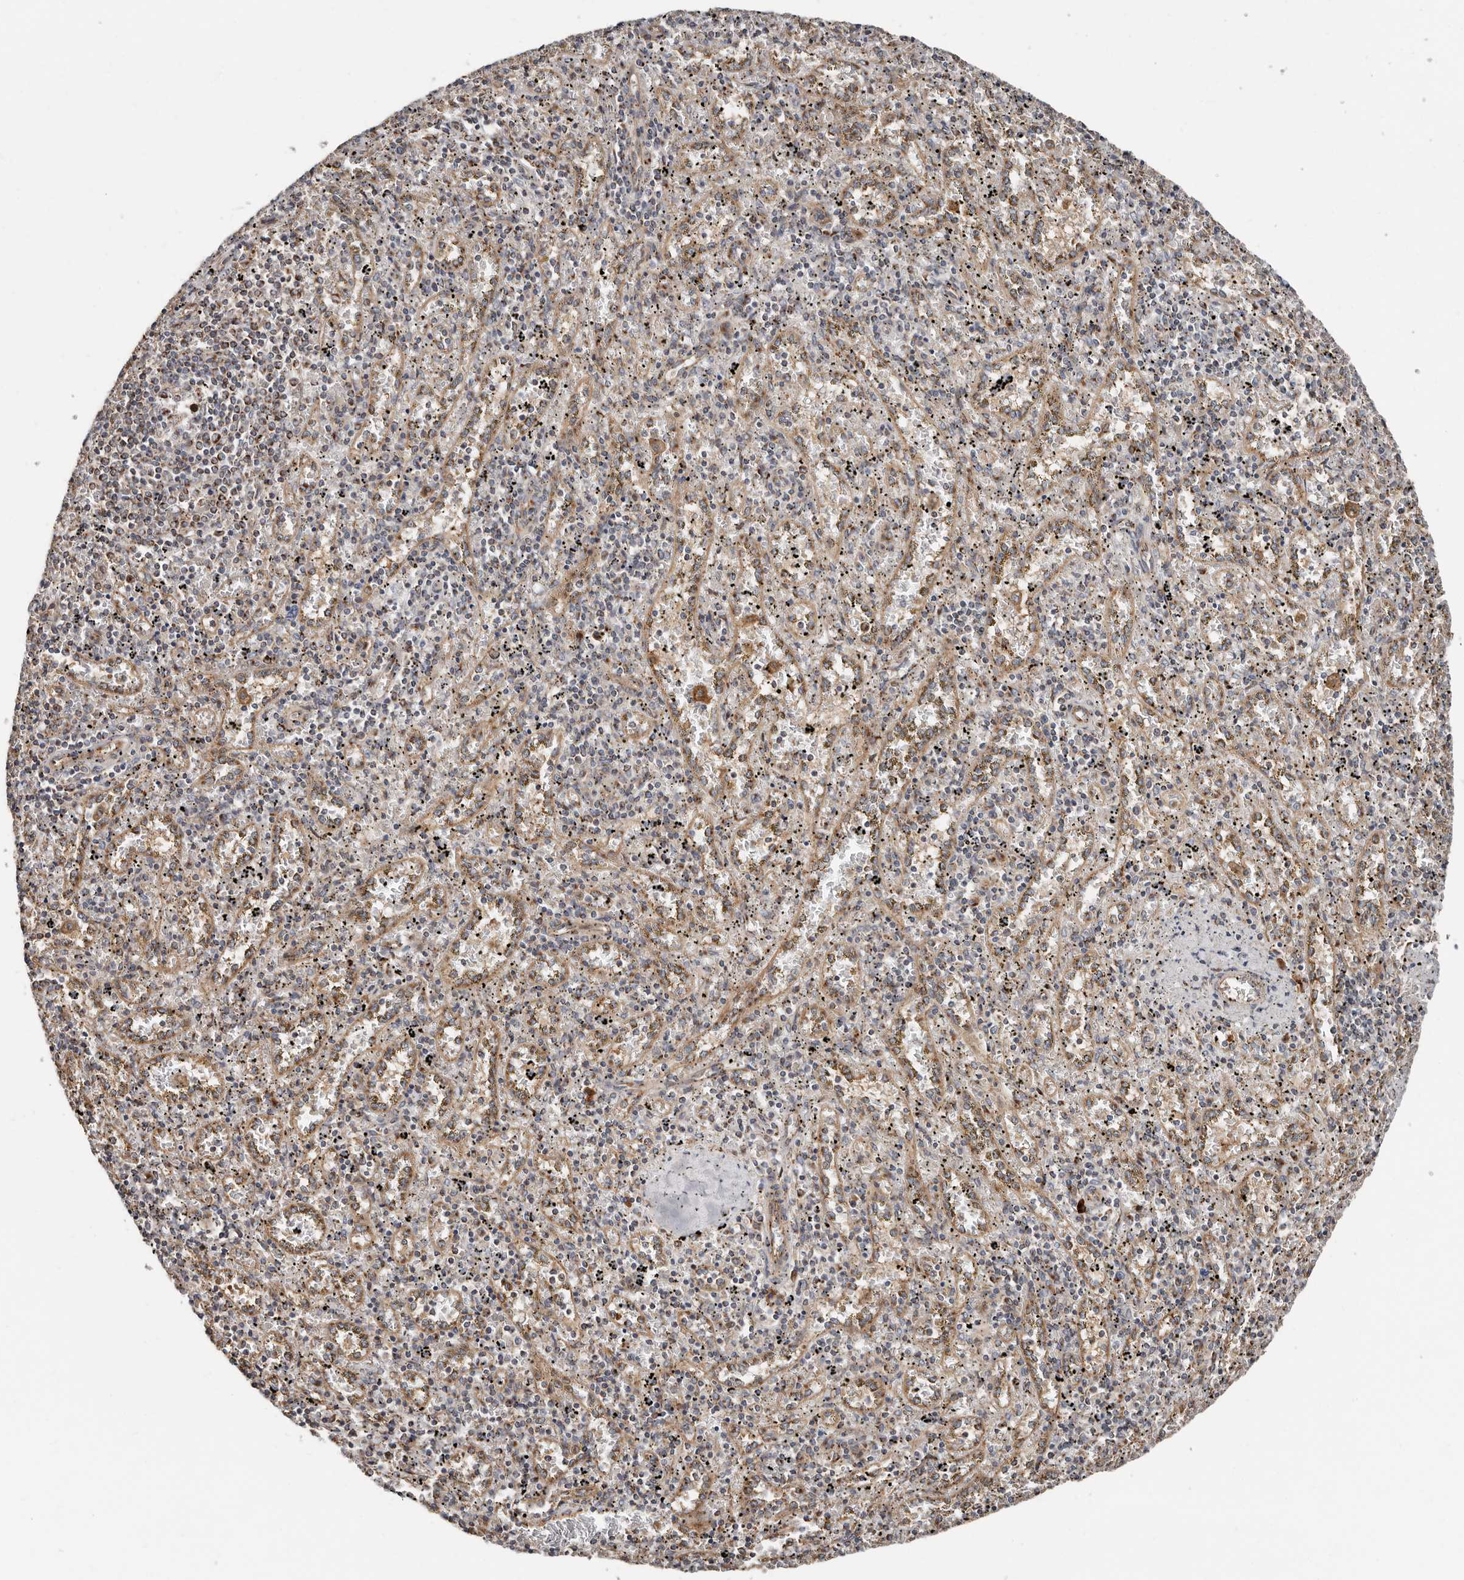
{"staining": {"intensity": "moderate", "quantity": "<25%", "location": "cytoplasmic/membranous"}, "tissue": "spleen", "cell_type": "Cells in red pulp", "image_type": "normal", "snomed": [{"axis": "morphology", "description": "Normal tissue, NOS"}, {"axis": "topography", "description": "Spleen"}], "caption": "Immunohistochemistry (IHC) staining of normal spleen, which displays low levels of moderate cytoplasmic/membranous staining in about <25% of cells in red pulp indicating moderate cytoplasmic/membranous protein staining. The staining was performed using DAB (3,3'-diaminobenzidine) (brown) for protein detection and nuclei were counterstained in hematoxylin (blue).", "gene": "COG1", "patient": {"sex": "male", "age": 11}}